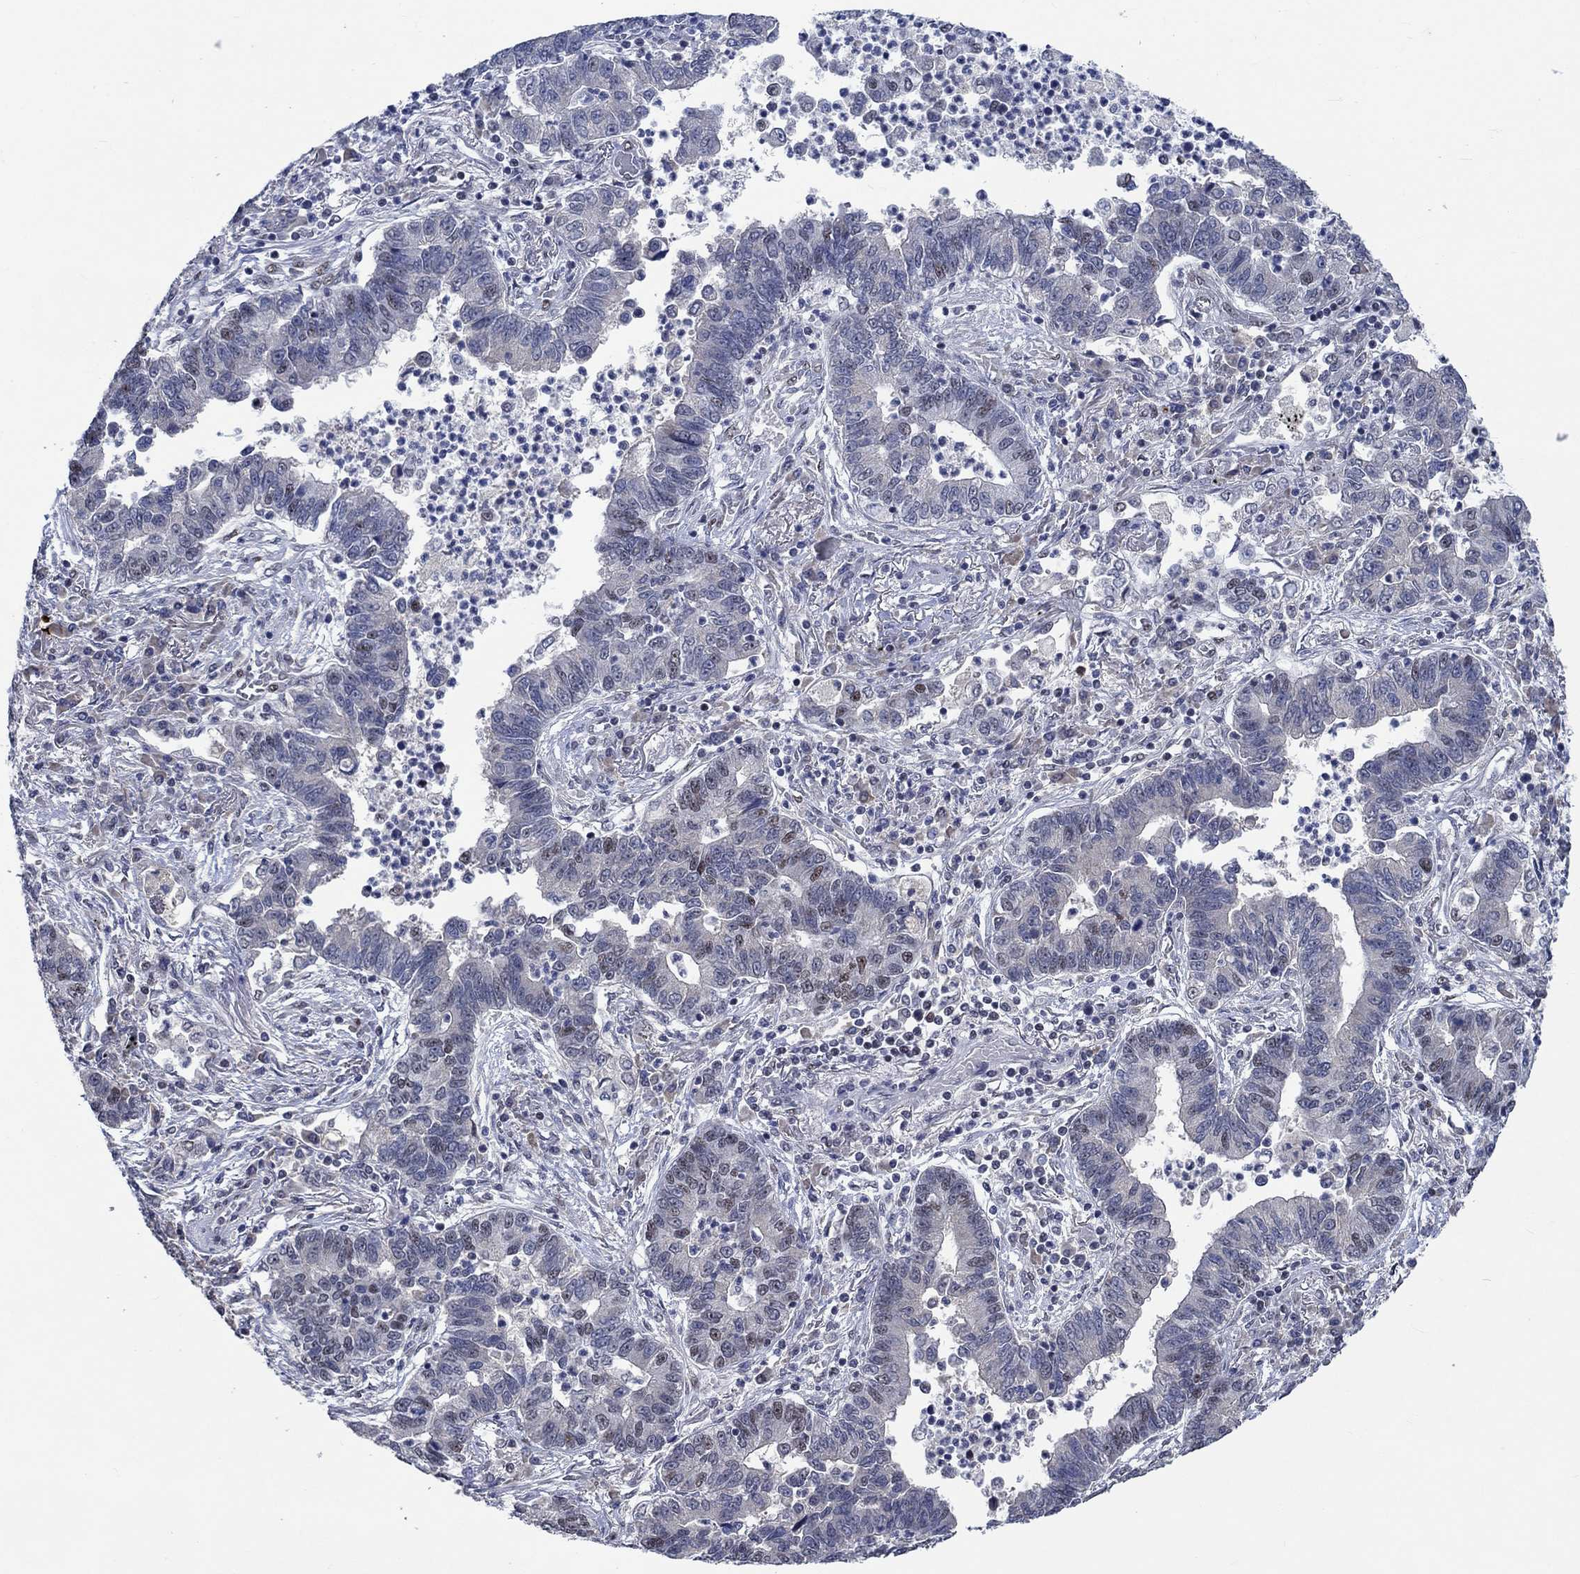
{"staining": {"intensity": "weak", "quantity": "<25%", "location": "nuclear"}, "tissue": "lung cancer", "cell_type": "Tumor cells", "image_type": "cancer", "snomed": [{"axis": "morphology", "description": "Adenocarcinoma, NOS"}, {"axis": "topography", "description": "Lung"}], "caption": "Immunohistochemical staining of human lung cancer exhibits no significant expression in tumor cells.", "gene": "HTN1", "patient": {"sex": "female", "age": 57}}